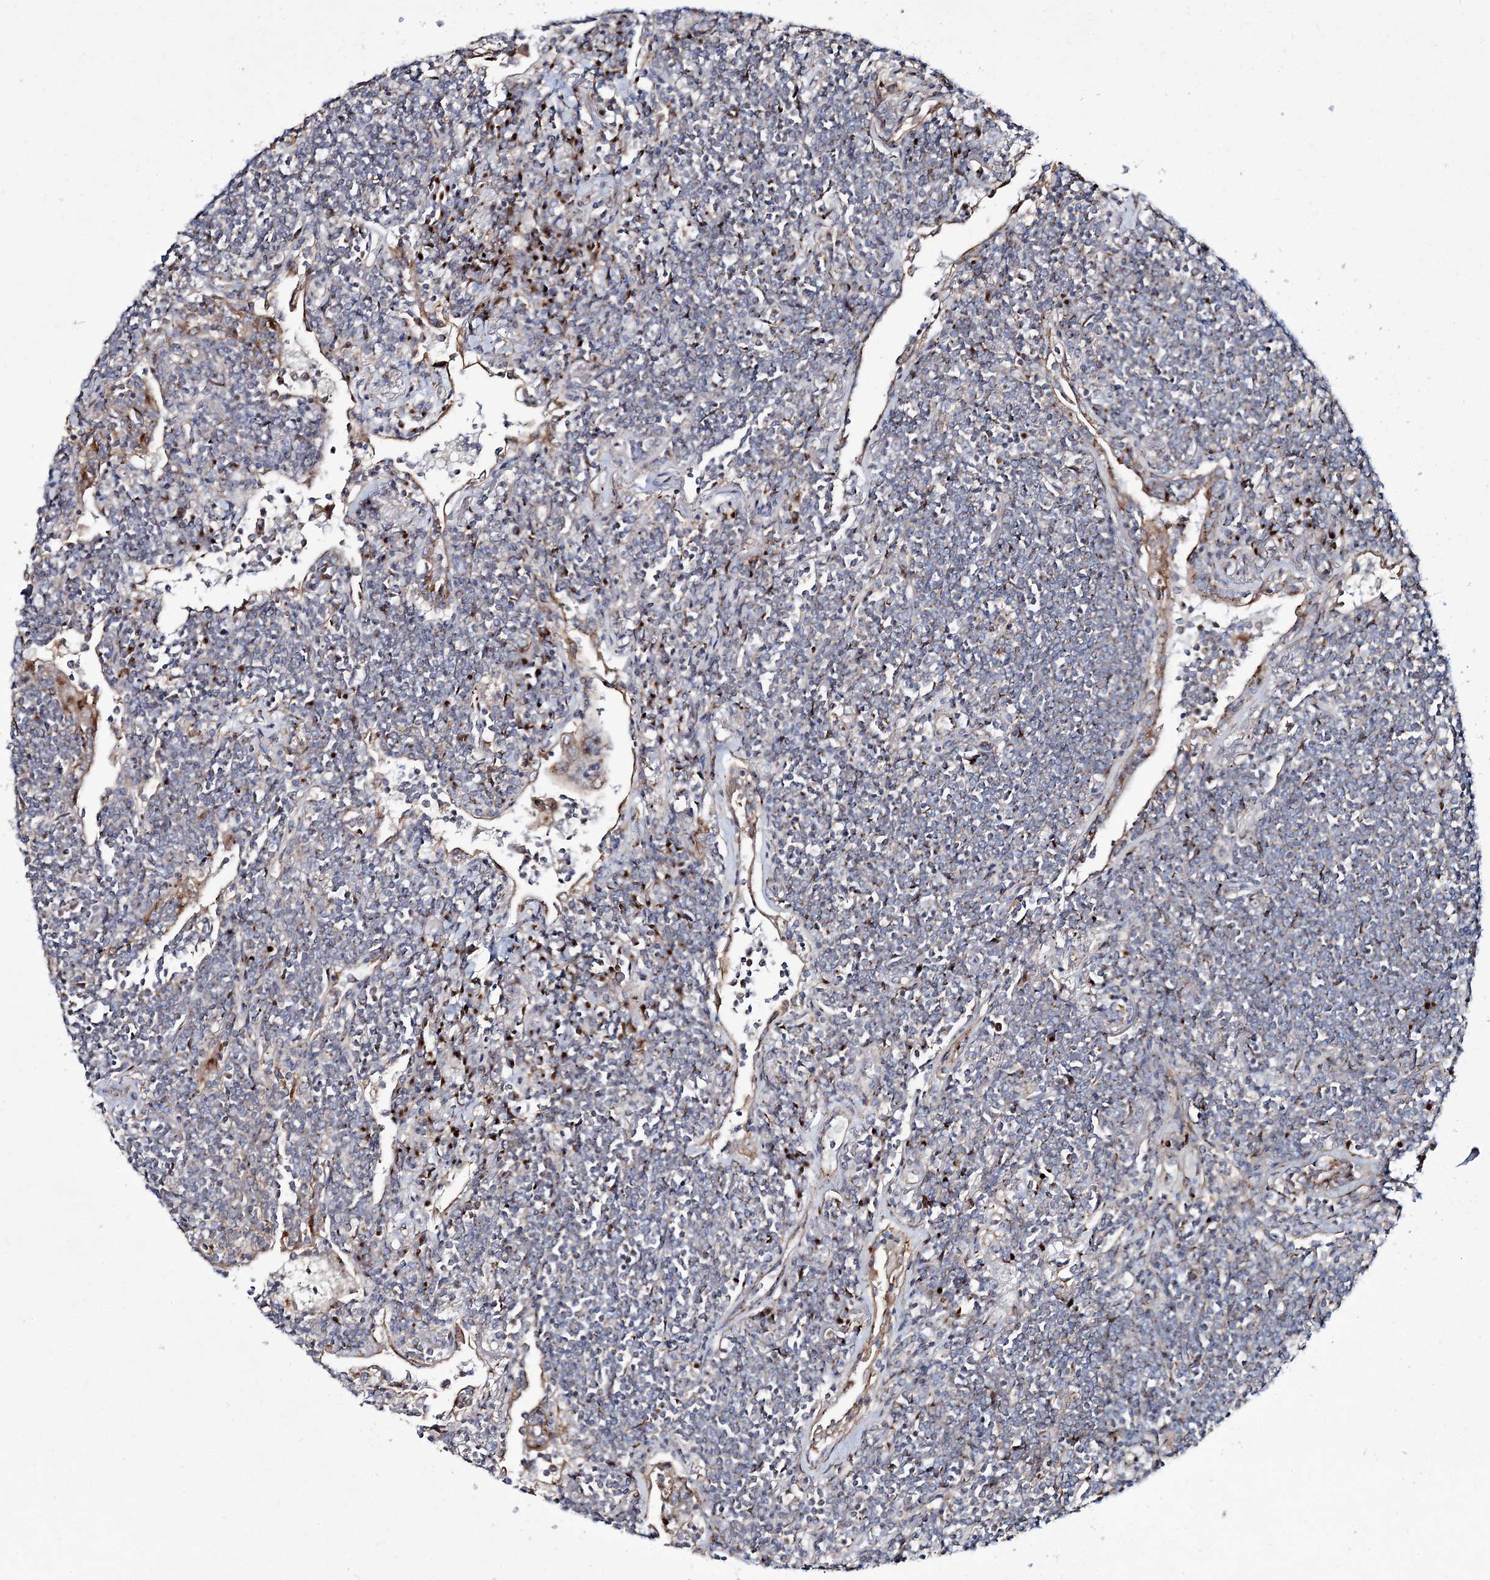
{"staining": {"intensity": "weak", "quantity": "25%-75%", "location": "cytoplasmic/membranous"}, "tissue": "lymphoma", "cell_type": "Tumor cells", "image_type": "cancer", "snomed": [{"axis": "morphology", "description": "Malignant lymphoma, non-Hodgkin's type, Low grade"}, {"axis": "topography", "description": "Lung"}], "caption": "Tumor cells exhibit low levels of weak cytoplasmic/membranous positivity in approximately 25%-75% of cells in human lymphoma.", "gene": "MAN1A2", "patient": {"sex": "female", "age": 71}}